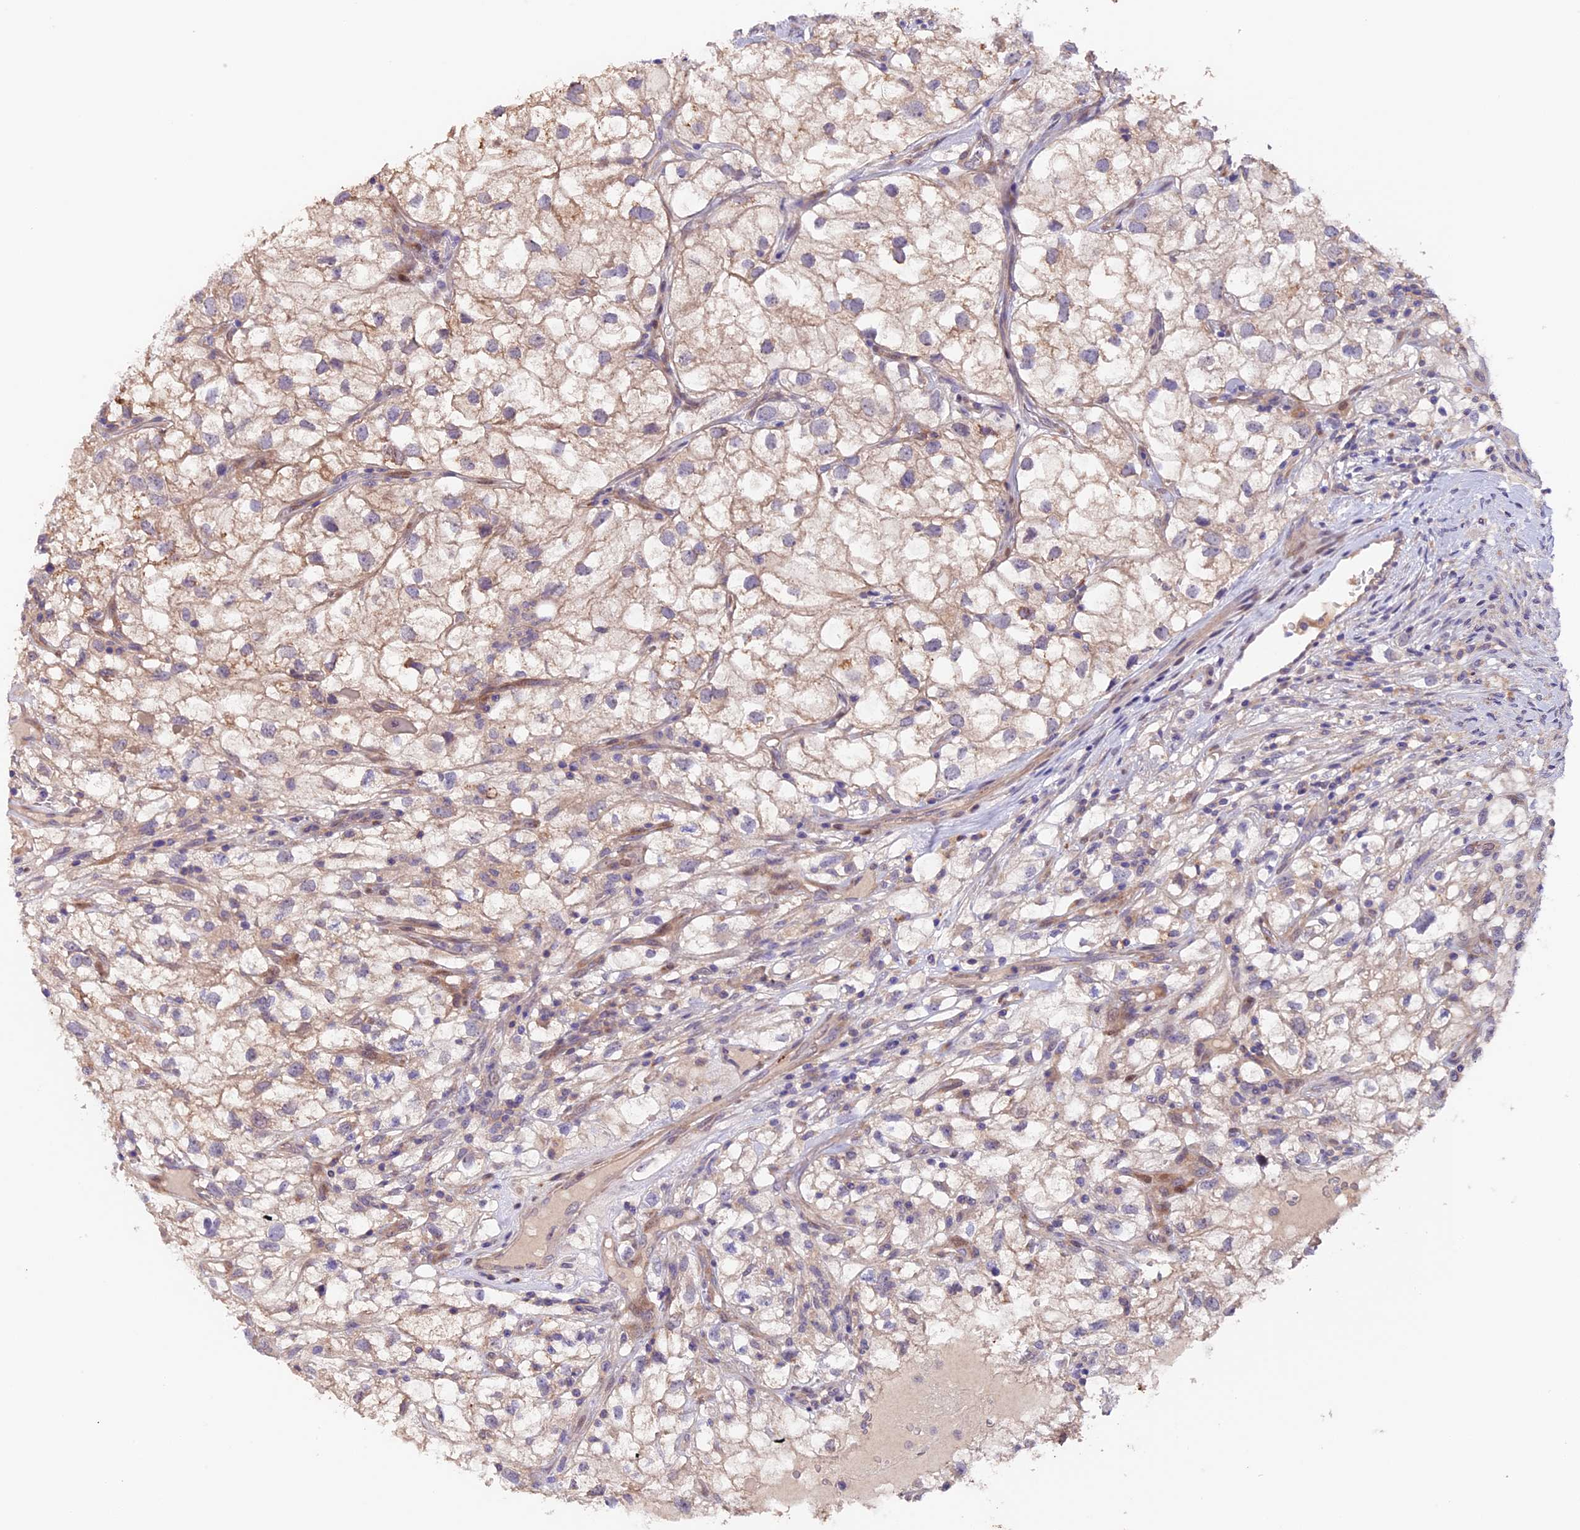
{"staining": {"intensity": "negative", "quantity": "none", "location": "none"}, "tissue": "renal cancer", "cell_type": "Tumor cells", "image_type": "cancer", "snomed": [{"axis": "morphology", "description": "Adenocarcinoma, NOS"}, {"axis": "topography", "description": "Kidney"}], "caption": "This is an immunohistochemistry (IHC) image of renal adenocarcinoma. There is no expression in tumor cells.", "gene": "NCK2", "patient": {"sex": "male", "age": 59}}